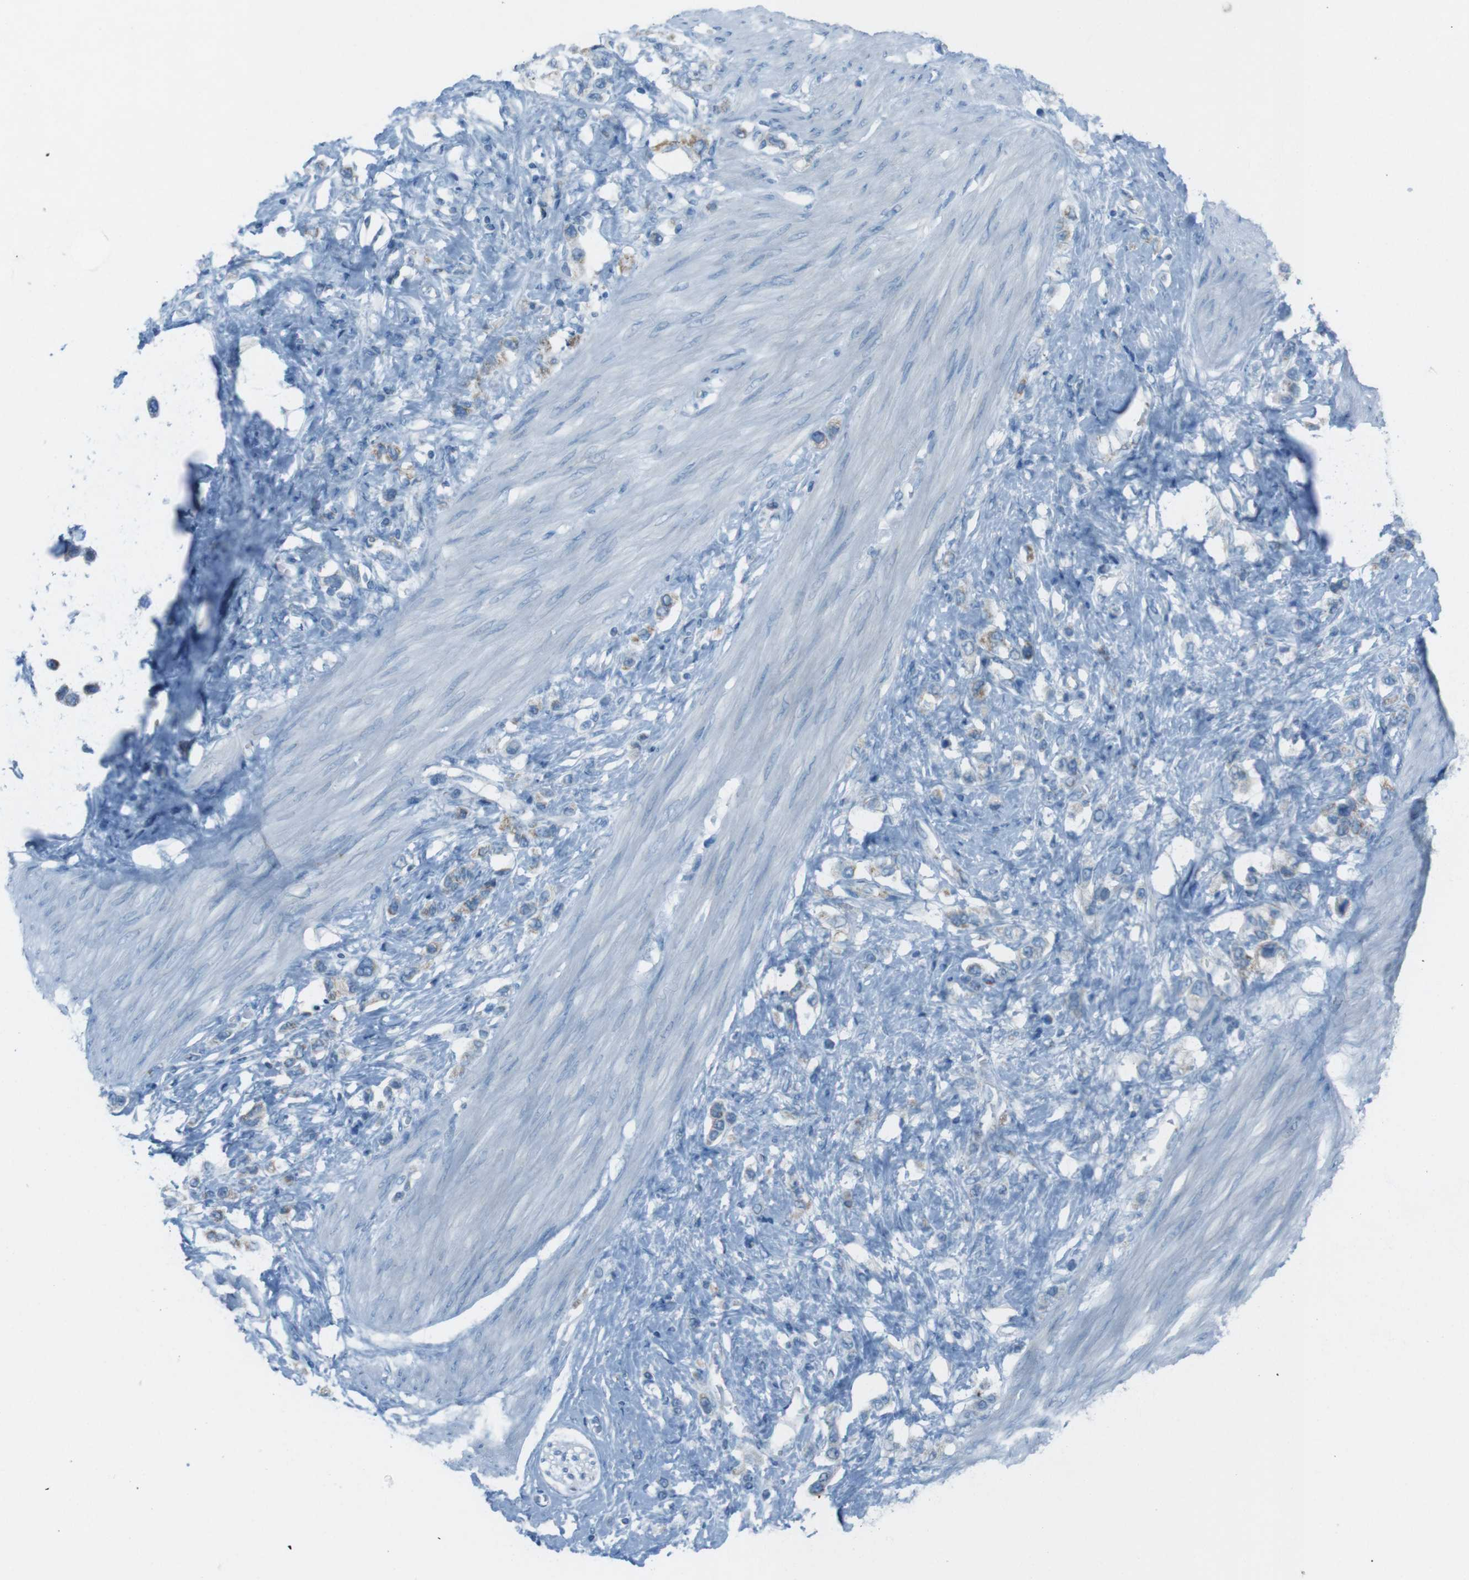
{"staining": {"intensity": "weak", "quantity": "25%-75%", "location": "cytoplasmic/membranous"}, "tissue": "stomach cancer", "cell_type": "Tumor cells", "image_type": "cancer", "snomed": [{"axis": "morphology", "description": "Adenocarcinoma, NOS"}, {"axis": "topography", "description": "Stomach"}], "caption": "Protein expression analysis of stomach cancer (adenocarcinoma) demonstrates weak cytoplasmic/membranous staining in about 25%-75% of tumor cells. Immunohistochemistry (ihc) stains the protein of interest in brown and the nuclei are stained blue.", "gene": "DNAJA3", "patient": {"sex": "female", "age": 65}}